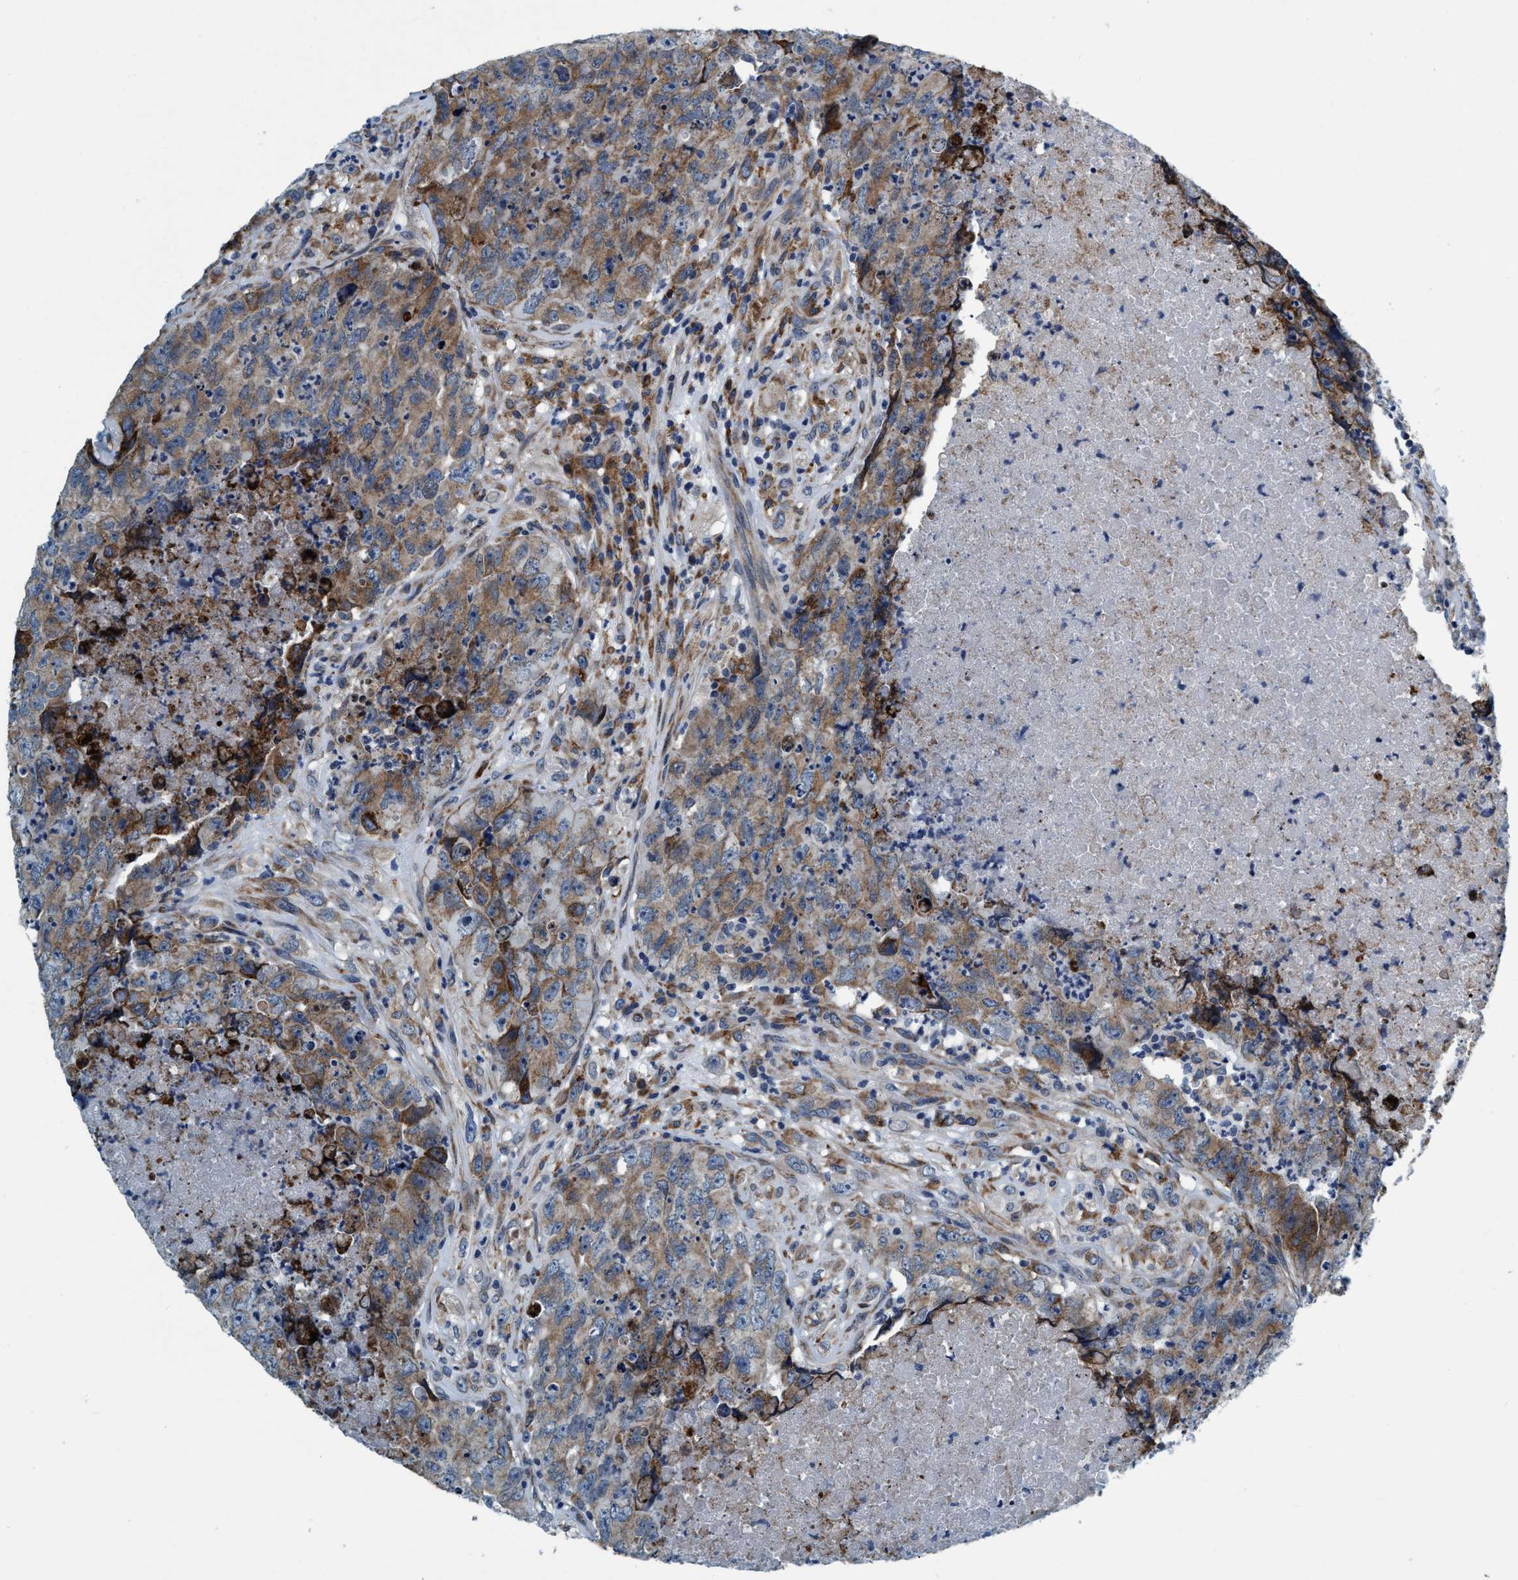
{"staining": {"intensity": "strong", "quantity": "25%-75%", "location": "cytoplasmic/membranous"}, "tissue": "testis cancer", "cell_type": "Tumor cells", "image_type": "cancer", "snomed": [{"axis": "morphology", "description": "Carcinoma, Embryonal, NOS"}, {"axis": "topography", "description": "Testis"}], "caption": "A photomicrograph of human testis cancer stained for a protein exhibits strong cytoplasmic/membranous brown staining in tumor cells.", "gene": "ARMC9", "patient": {"sex": "male", "age": 32}}